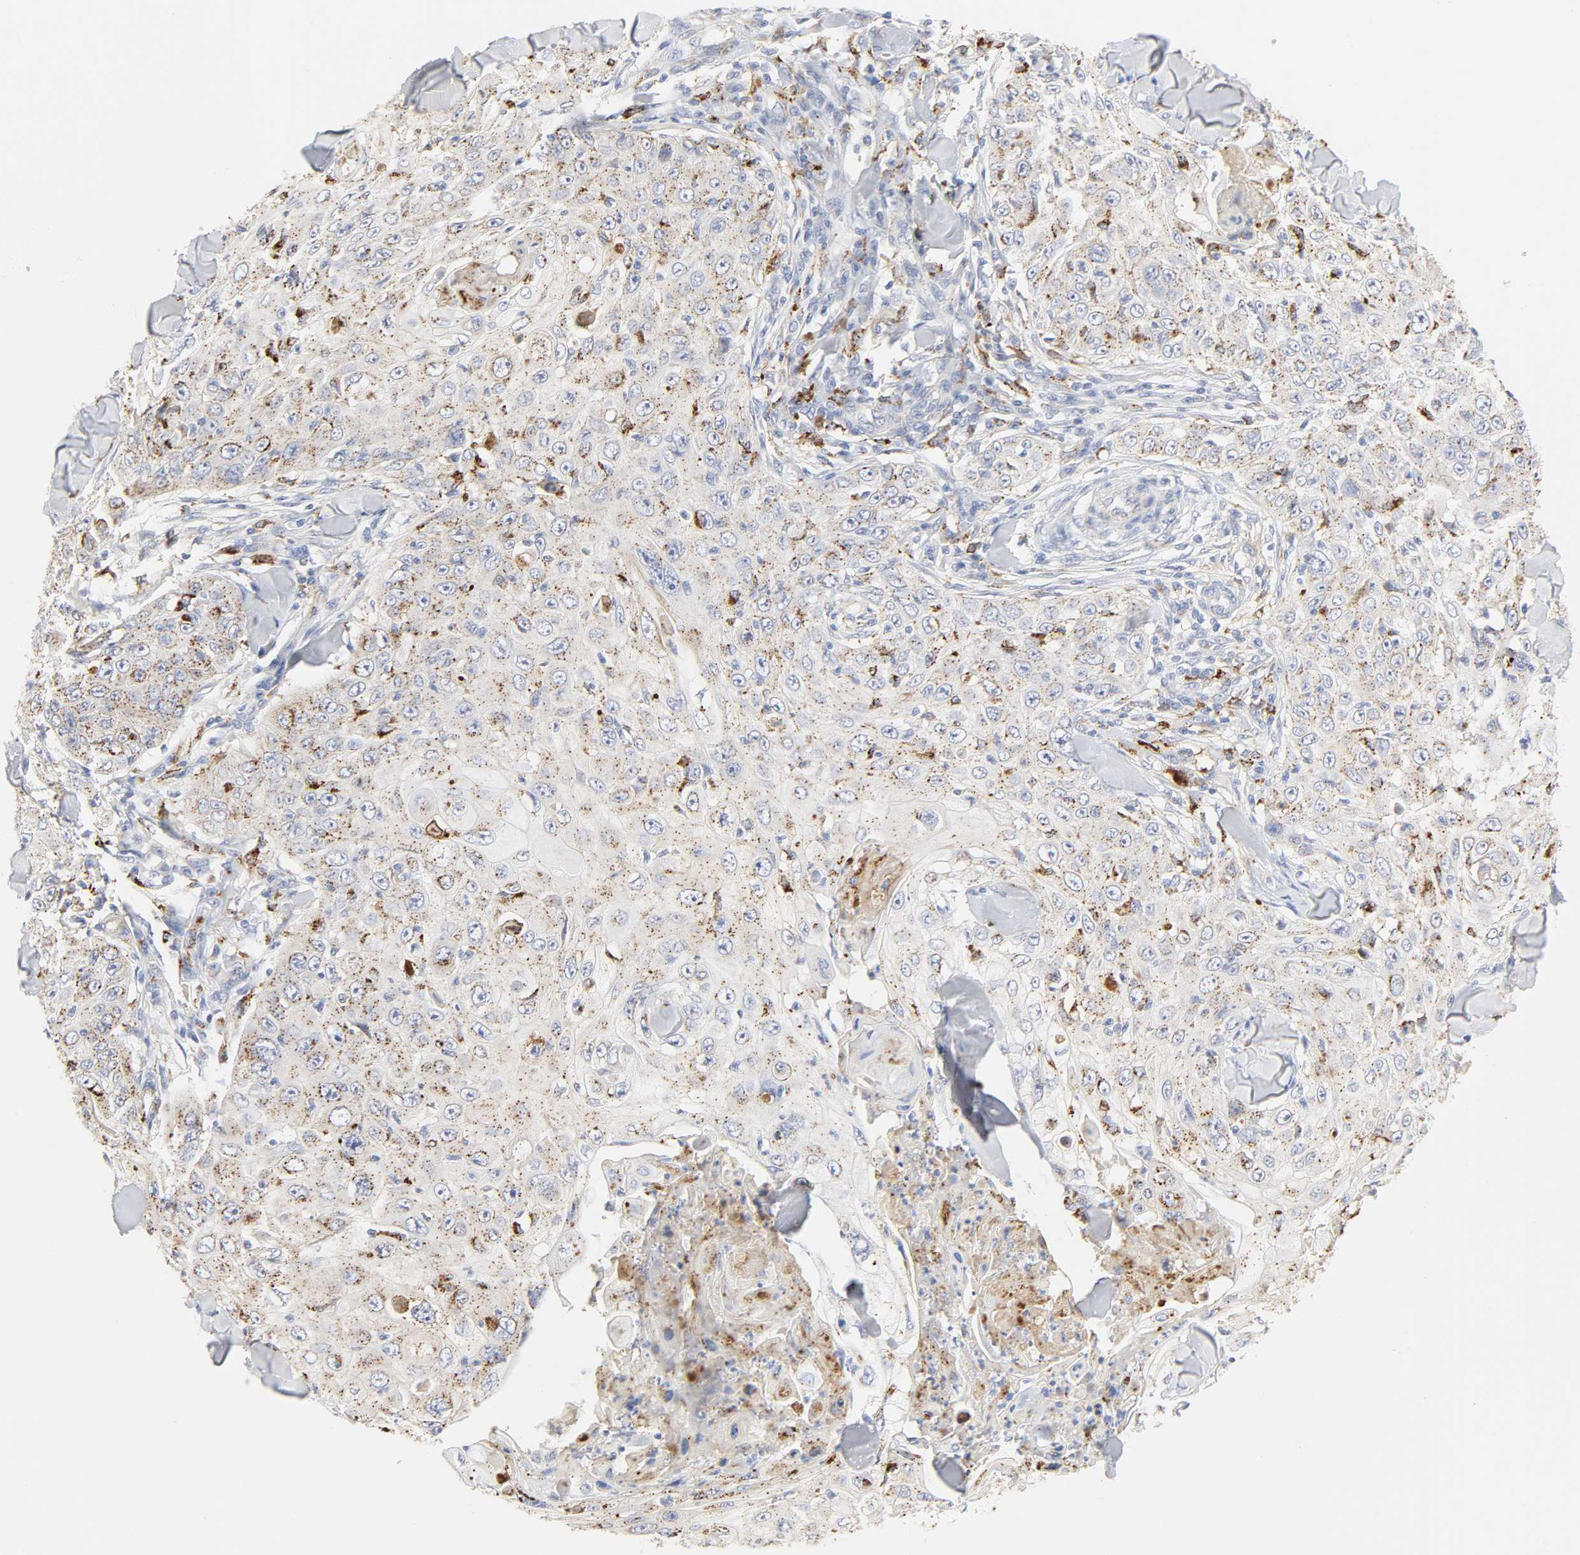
{"staining": {"intensity": "strong", "quantity": "25%-75%", "location": "cytoplasmic/membranous"}, "tissue": "skin cancer", "cell_type": "Tumor cells", "image_type": "cancer", "snomed": [{"axis": "morphology", "description": "Squamous cell carcinoma, NOS"}, {"axis": "topography", "description": "Skin"}], "caption": "Brown immunohistochemical staining in skin cancer shows strong cytoplasmic/membranous positivity in about 25%-75% of tumor cells.", "gene": "MAGEB17", "patient": {"sex": "male", "age": 86}}